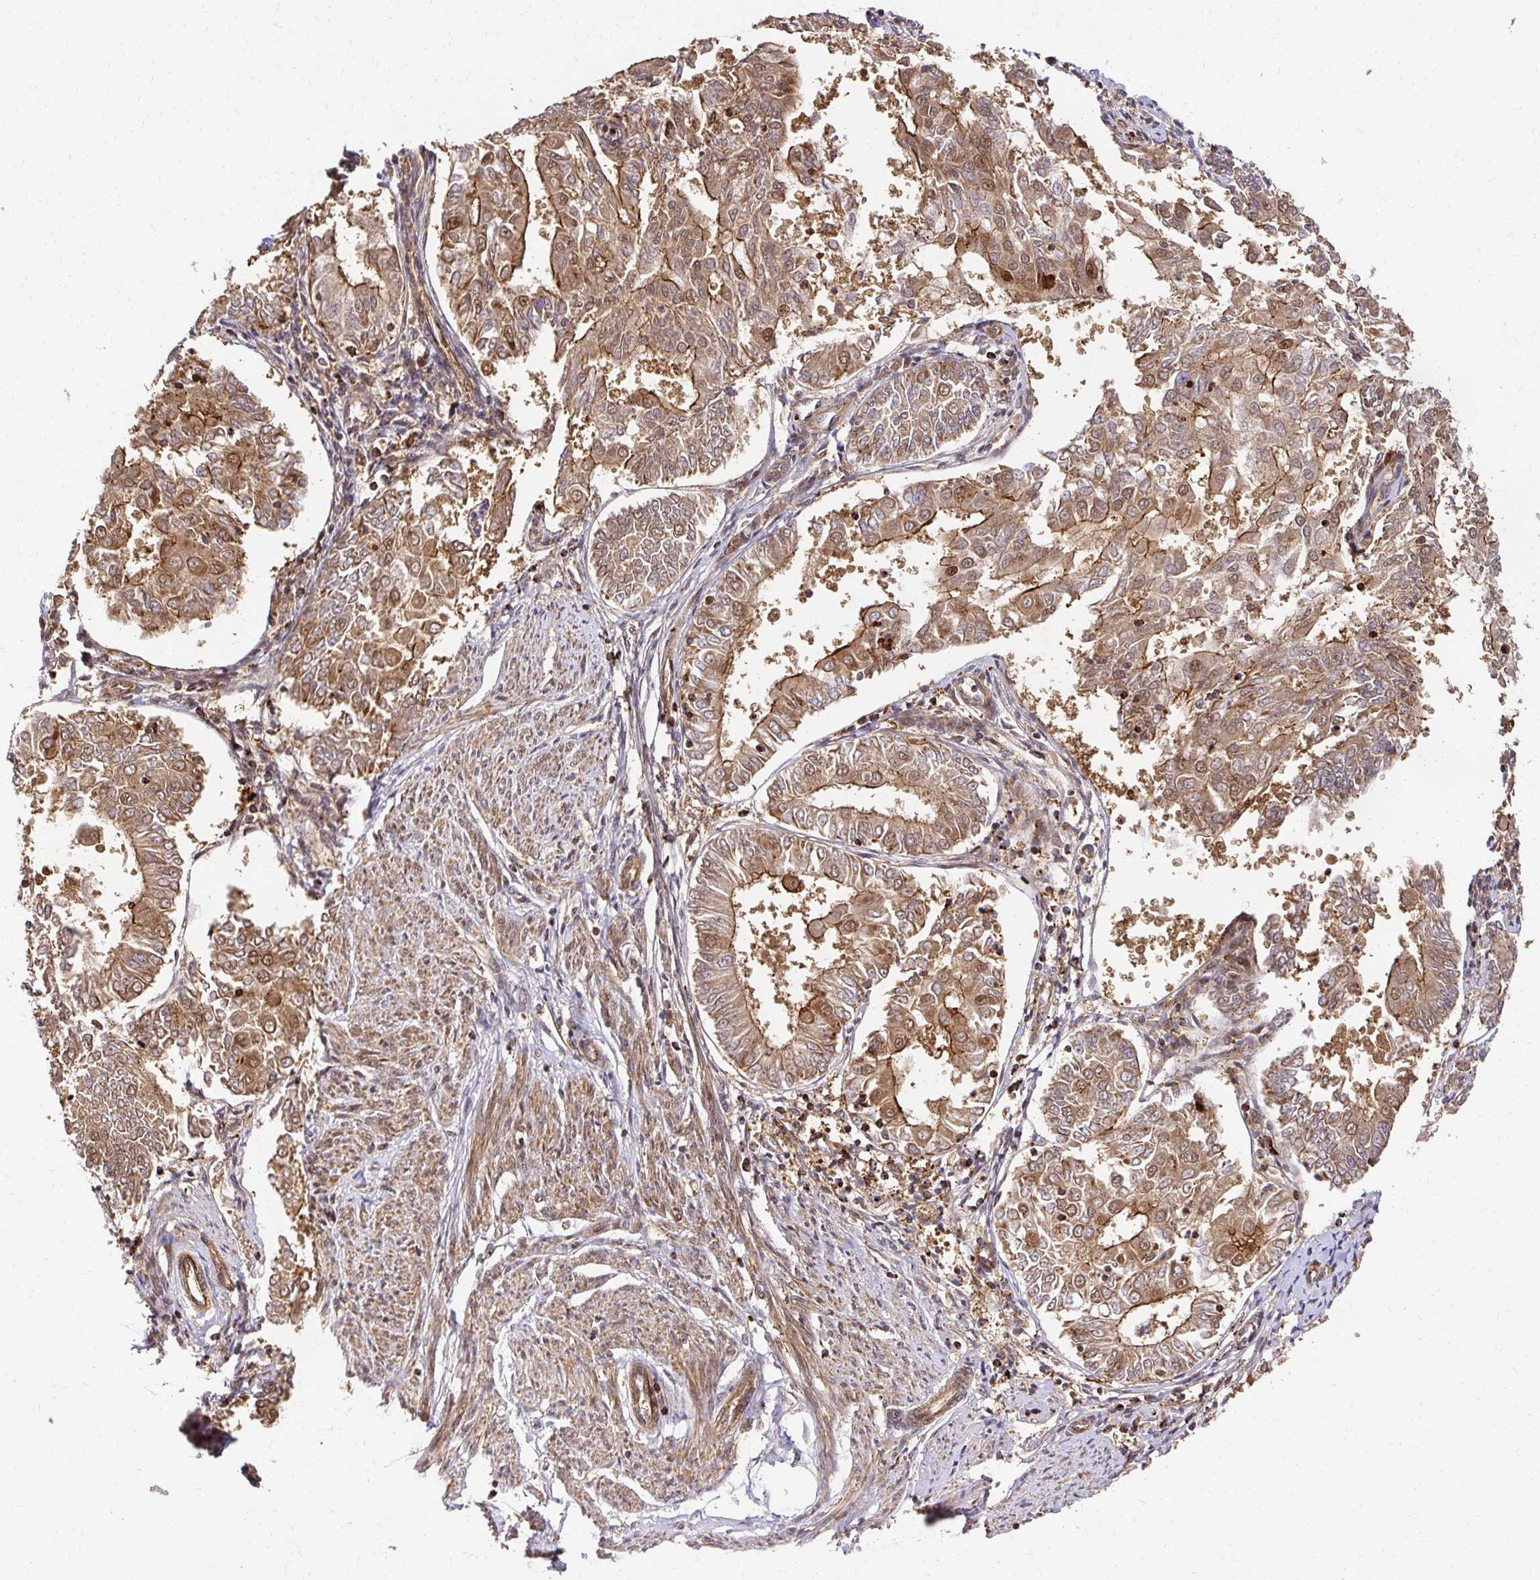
{"staining": {"intensity": "moderate", "quantity": ">75%", "location": "cytoplasmic/membranous"}, "tissue": "endometrial cancer", "cell_type": "Tumor cells", "image_type": "cancer", "snomed": [{"axis": "morphology", "description": "Adenocarcinoma, NOS"}, {"axis": "topography", "description": "Endometrium"}], "caption": "Protein analysis of endometrial cancer (adenocarcinoma) tissue displays moderate cytoplasmic/membranous positivity in approximately >75% of tumor cells.", "gene": "PSMA4", "patient": {"sex": "female", "age": 68}}